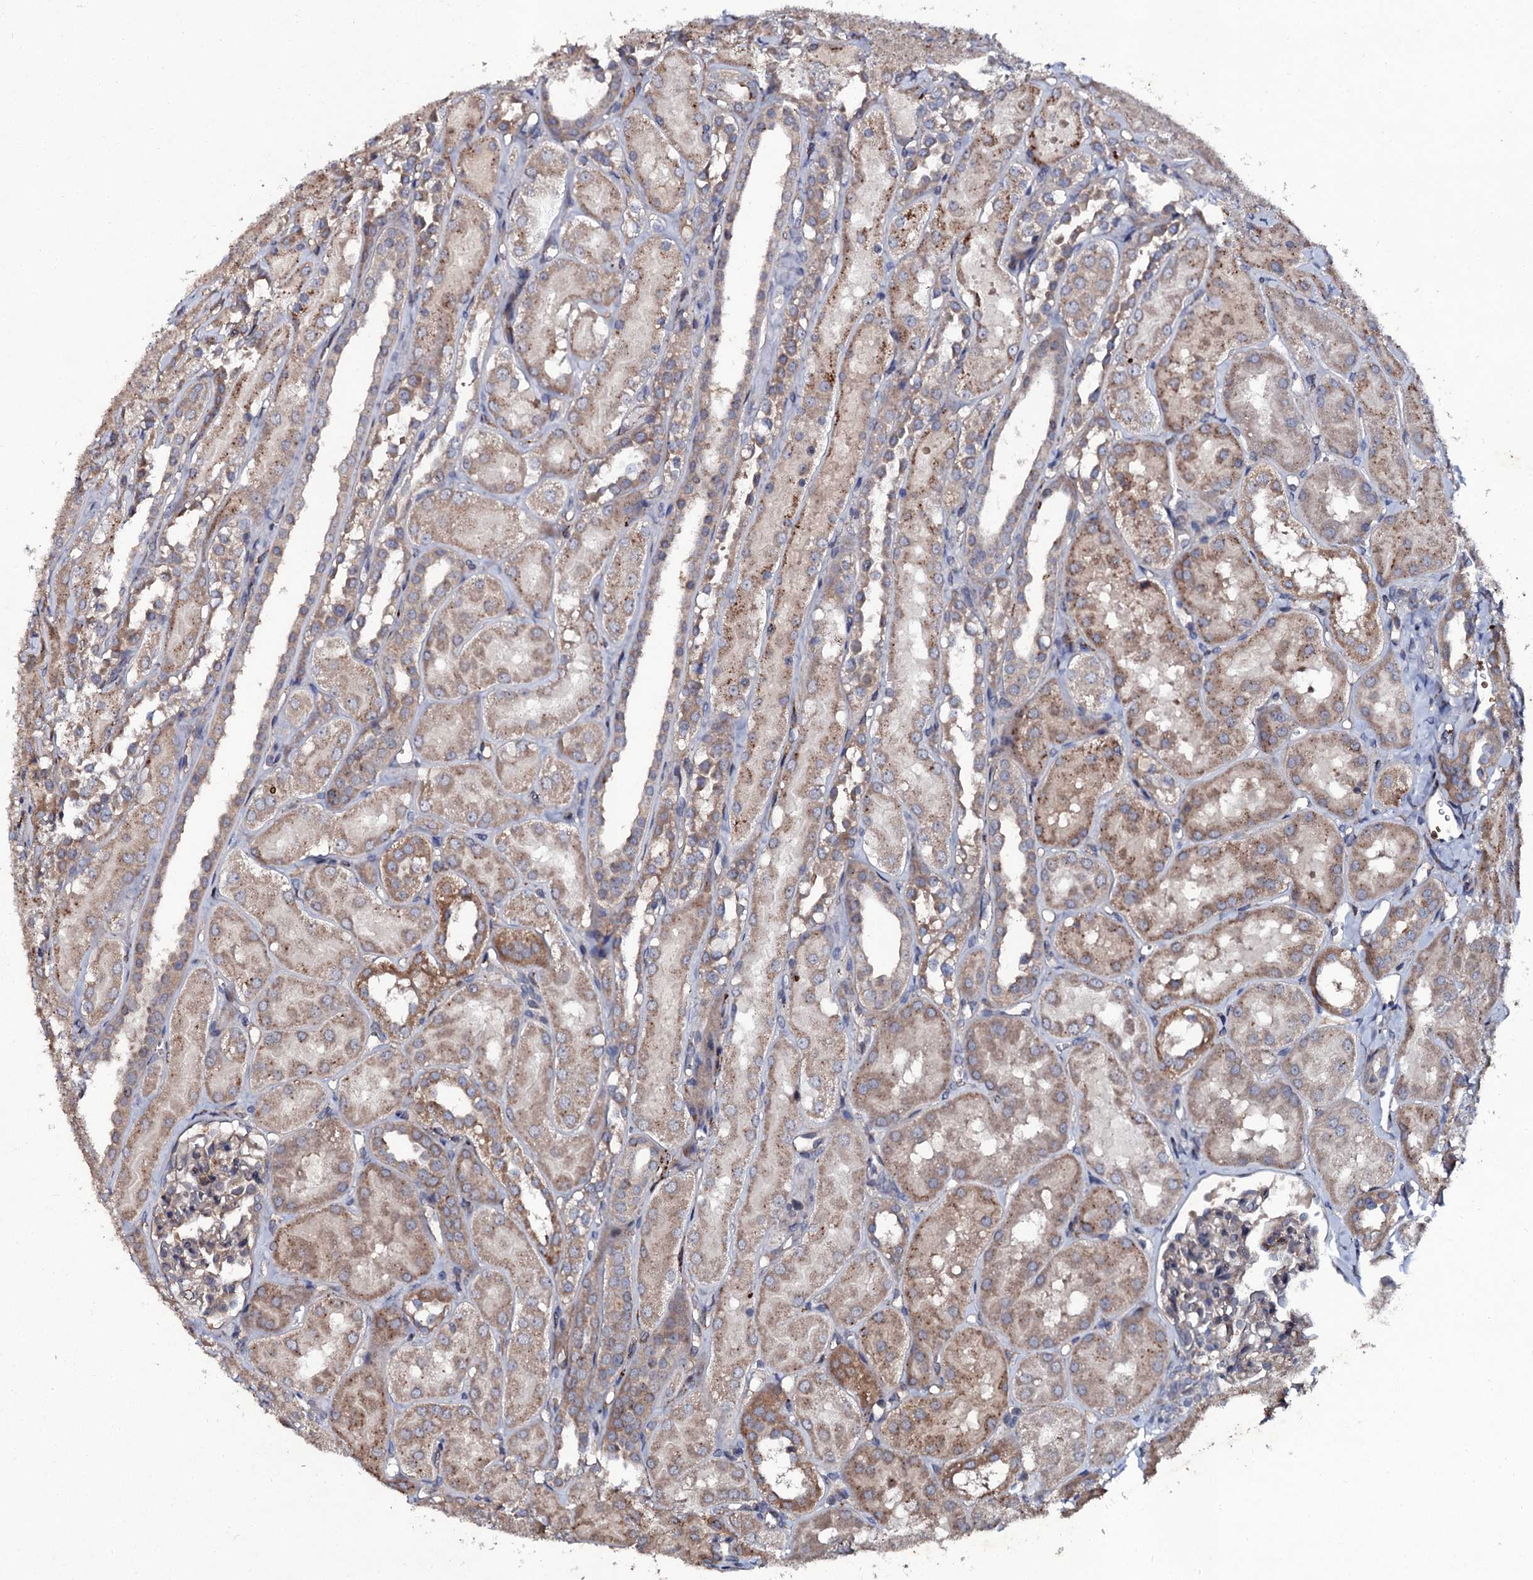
{"staining": {"intensity": "weak", "quantity": "25%-75%", "location": "cytoplasmic/membranous"}, "tissue": "kidney", "cell_type": "Cells in glomeruli", "image_type": "normal", "snomed": [{"axis": "morphology", "description": "Normal tissue, NOS"}, {"axis": "topography", "description": "Kidney"}, {"axis": "topography", "description": "Urinary bladder"}], "caption": "Kidney was stained to show a protein in brown. There is low levels of weak cytoplasmic/membranous expression in about 25%-75% of cells in glomeruli.", "gene": "LRRC28", "patient": {"sex": "male", "age": 16}}